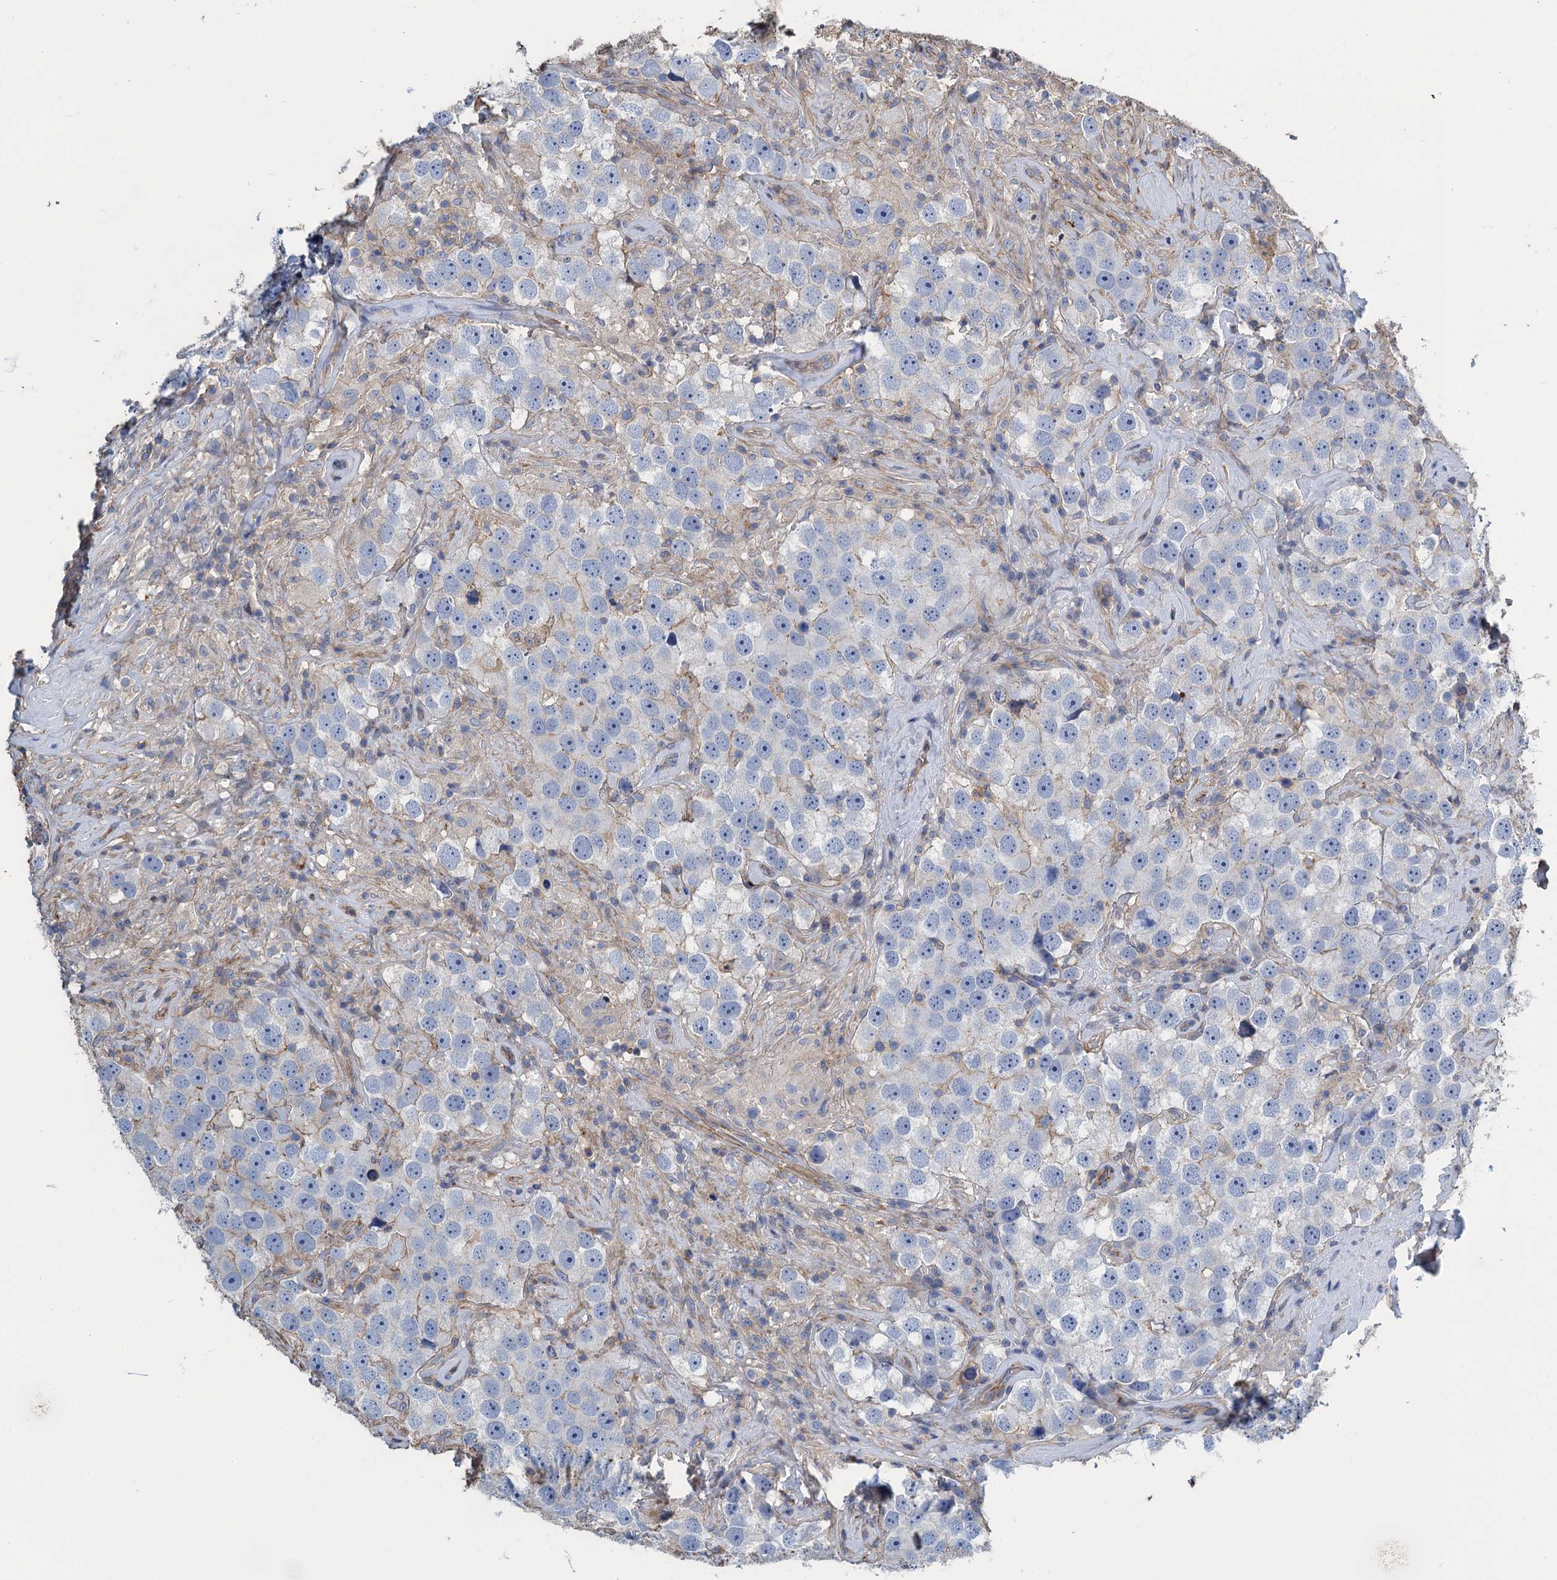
{"staining": {"intensity": "negative", "quantity": "none", "location": "none"}, "tissue": "testis cancer", "cell_type": "Tumor cells", "image_type": "cancer", "snomed": [{"axis": "morphology", "description": "Seminoma, NOS"}, {"axis": "topography", "description": "Testis"}], "caption": "This is a photomicrograph of immunohistochemistry (IHC) staining of seminoma (testis), which shows no expression in tumor cells.", "gene": "PROSER2", "patient": {"sex": "male", "age": 49}}